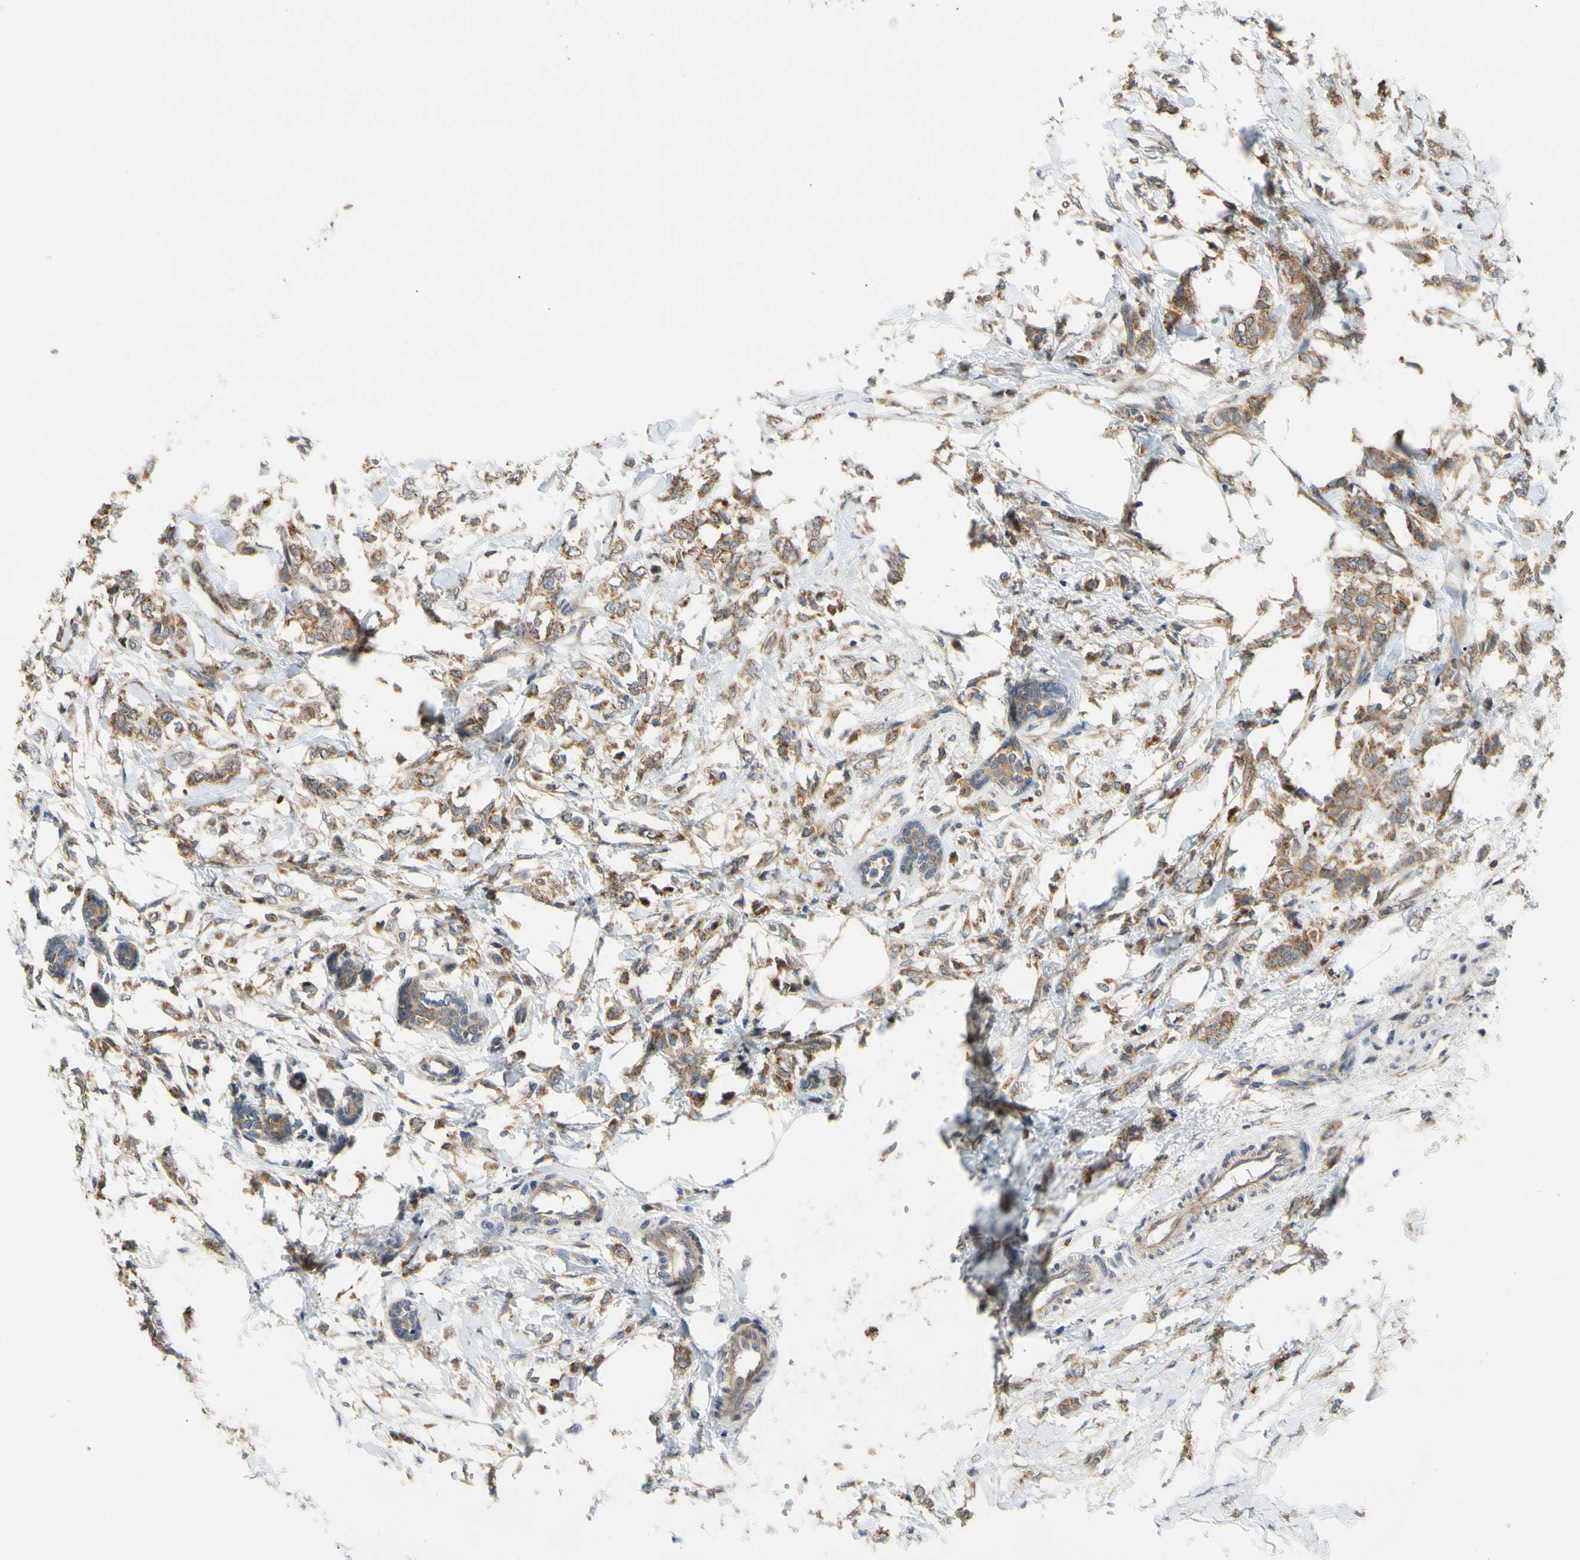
{"staining": {"intensity": "moderate", "quantity": ">75%", "location": "cytoplasmic/membranous"}, "tissue": "breast cancer", "cell_type": "Tumor cells", "image_type": "cancer", "snomed": [{"axis": "morphology", "description": "Lobular carcinoma, in situ"}, {"axis": "morphology", "description": "Lobular carcinoma"}, {"axis": "topography", "description": "Breast"}], "caption": "The micrograph exhibits staining of breast cancer (lobular carcinoma in situ), revealing moderate cytoplasmic/membranous protein expression (brown color) within tumor cells.", "gene": "ANKHD1", "patient": {"sex": "female", "age": 41}}